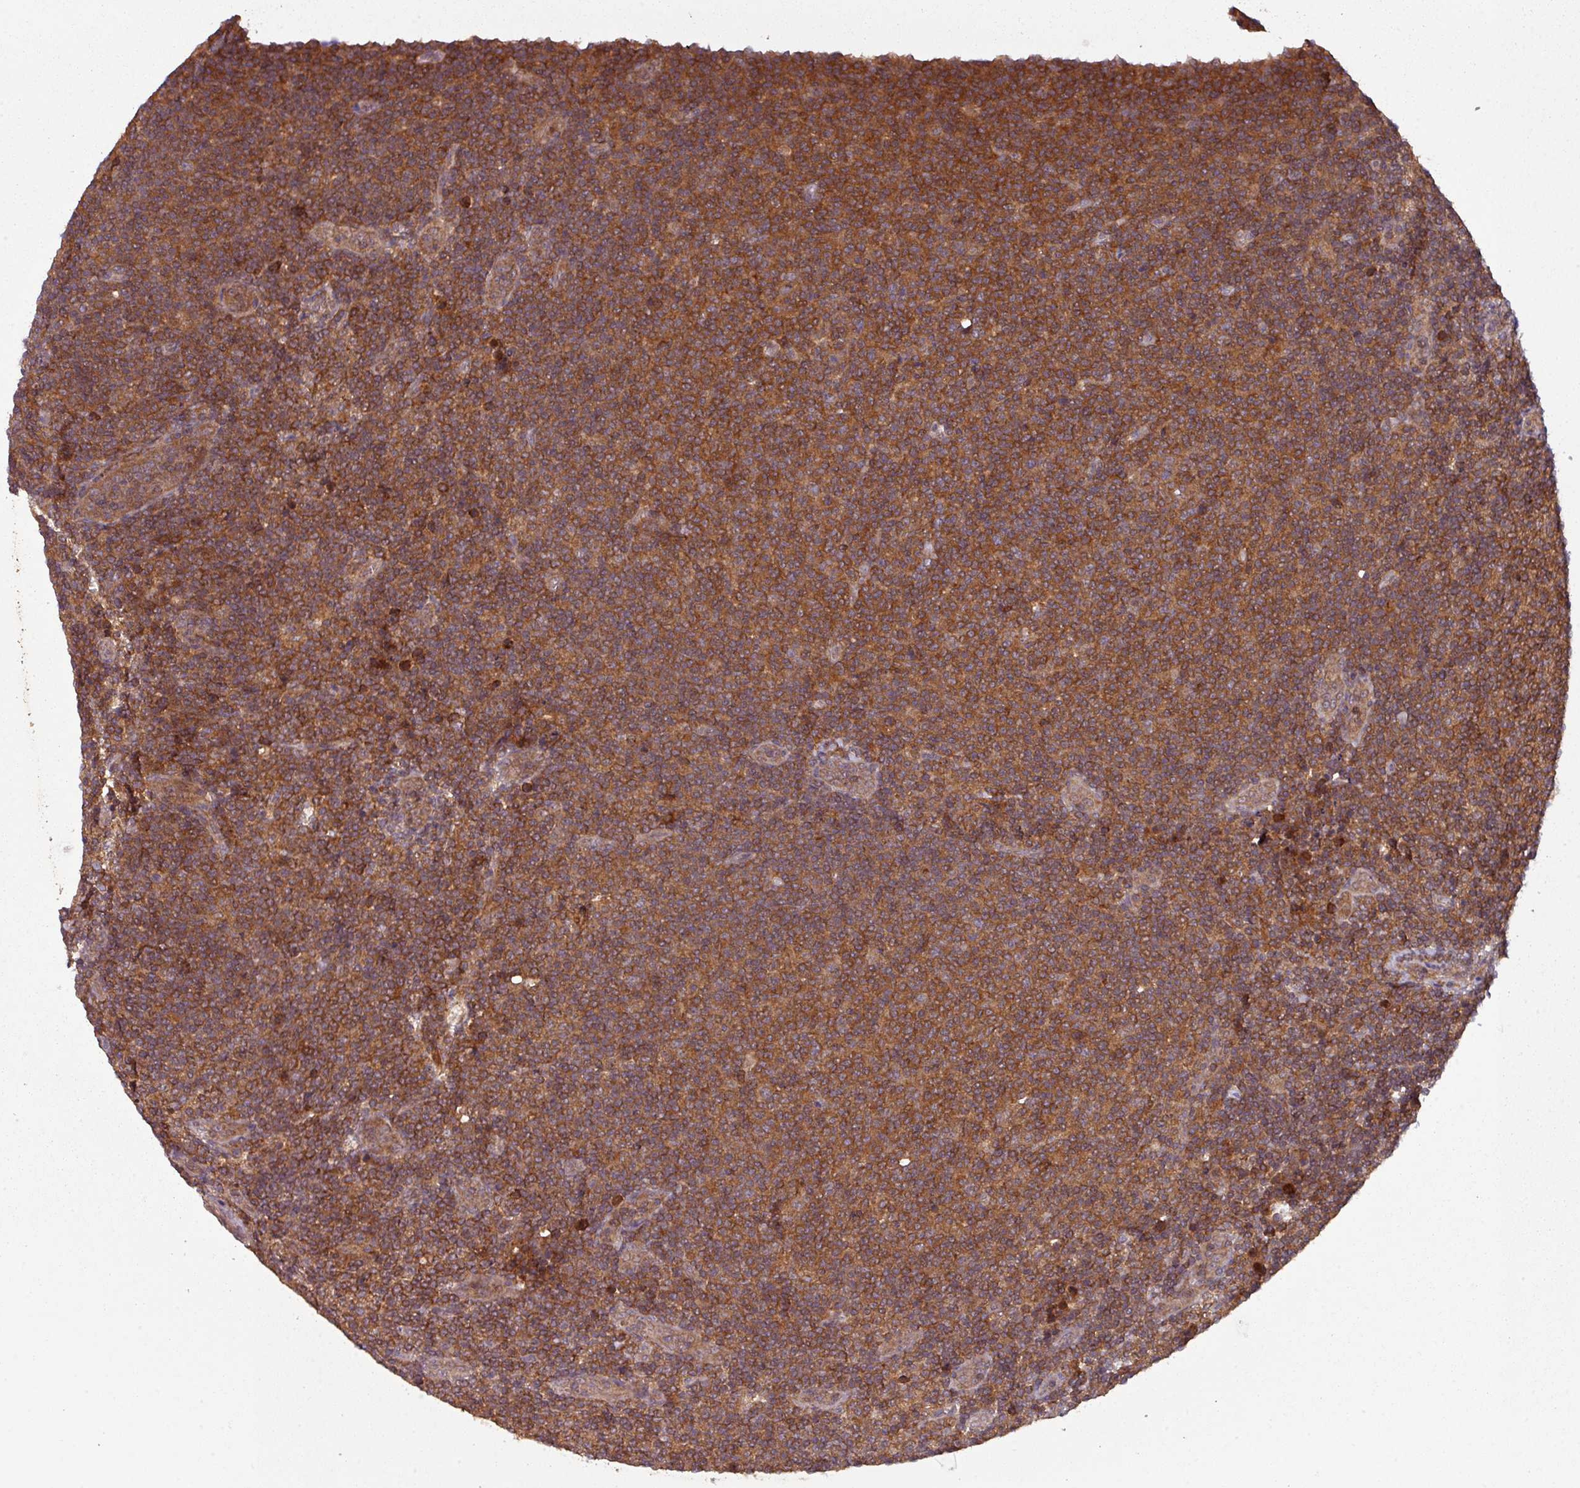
{"staining": {"intensity": "strong", "quantity": ">75%", "location": "cytoplasmic/membranous"}, "tissue": "lymphoma", "cell_type": "Tumor cells", "image_type": "cancer", "snomed": [{"axis": "morphology", "description": "Malignant lymphoma, non-Hodgkin's type, Low grade"}, {"axis": "topography", "description": "Lymph node"}], "caption": "Lymphoma stained with IHC reveals strong cytoplasmic/membranous expression in approximately >75% of tumor cells.", "gene": "GSKIP", "patient": {"sex": "male", "age": 66}}